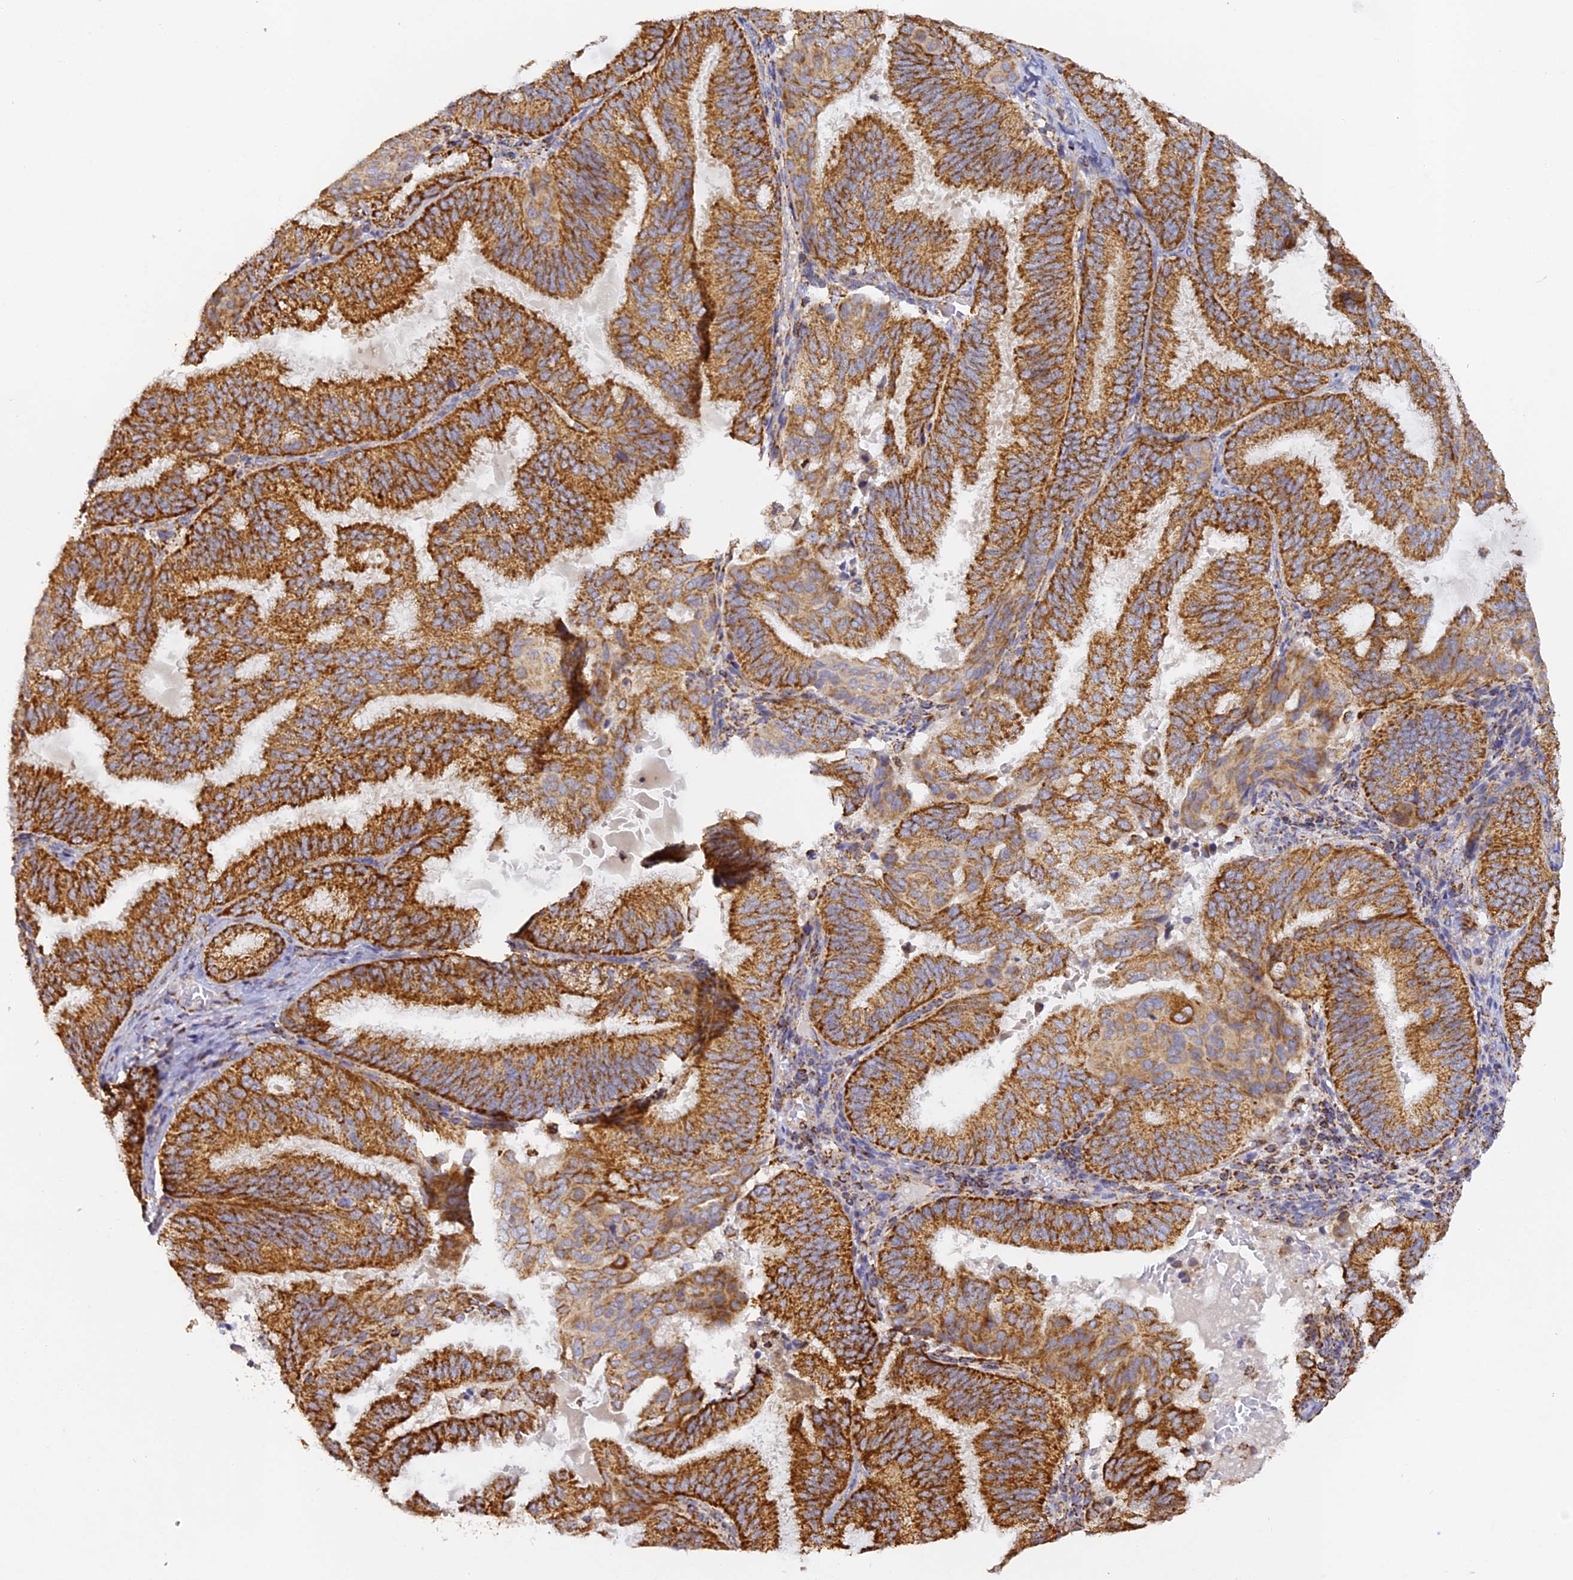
{"staining": {"intensity": "strong", "quantity": ">75%", "location": "cytoplasmic/membranous"}, "tissue": "endometrial cancer", "cell_type": "Tumor cells", "image_type": "cancer", "snomed": [{"axis": "morphology", "description": "Adenocarcinoma, NOS"}, {"axis": "topography", "description": "Endometrium"}], "caption": "Protein staining of adenocarcinoma (endometrial) tissue shows strong cytoplasmic/membranous expression in approximately >75% of tumor cells.", "gene": "DONSON", "patient": {"sex": "female", "age": 49}}